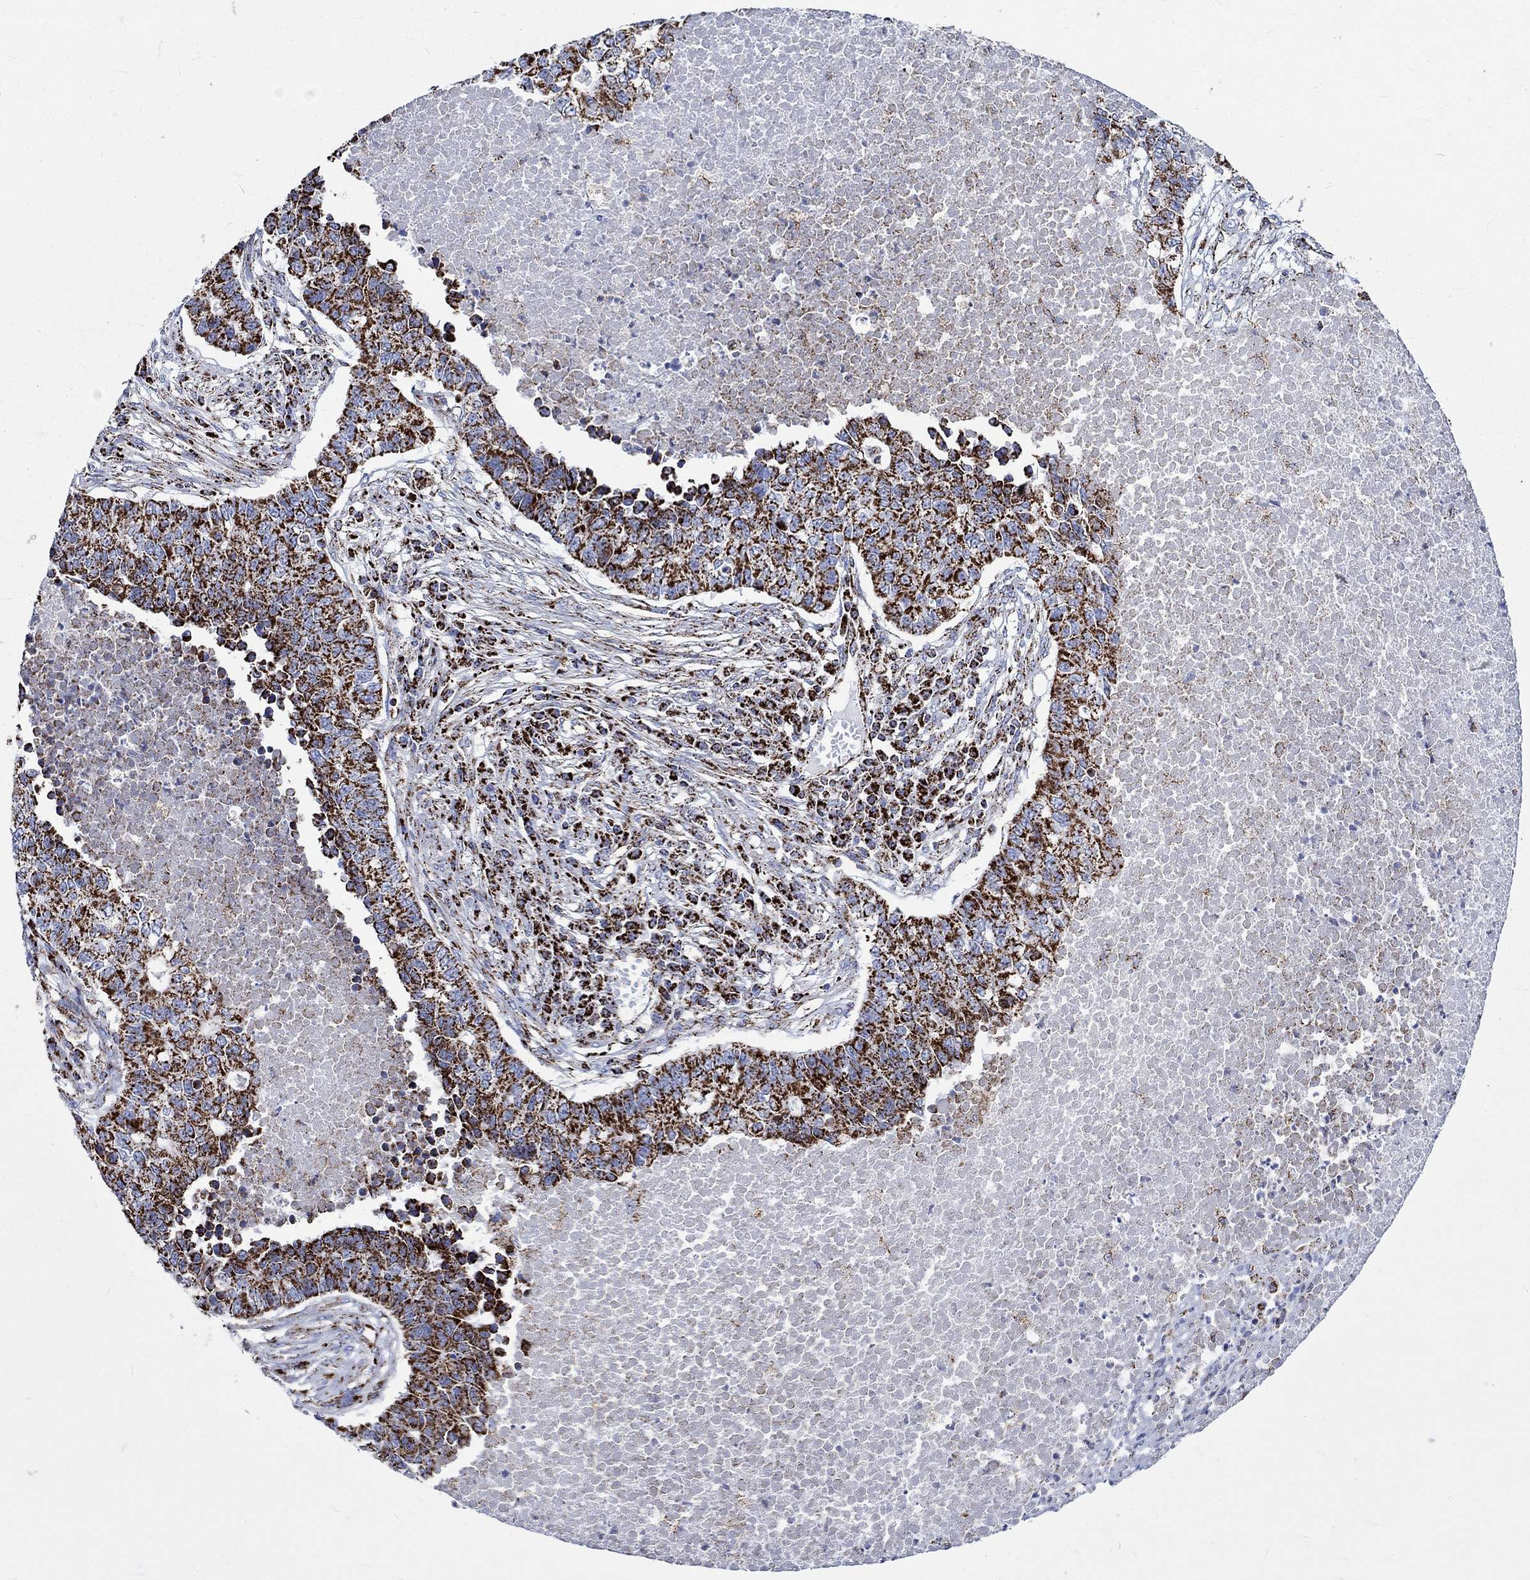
{"staining": {"intensity": "strong", "quantity": ">75%", "location": "cytoplasmic/membranous"}, "tissue": "lung cancer", "cell_type": "Tumor cells", "image_type": "cancer", "snomed": [{"axis": "morphology", "description": "Adenocarcinoma, NOS"}, {"axis": "topography", "description": "Lung"}], "caption": "Immunohistochemistry (DAB (3,3'-diaminobenzidine)) staining of lung cancer exhibits strong cytoplasmic/membranous protein expression in approximately >75% of tumor cells.", "gene": "RCE1", "patient": {"sex": "male", "age": 57}}